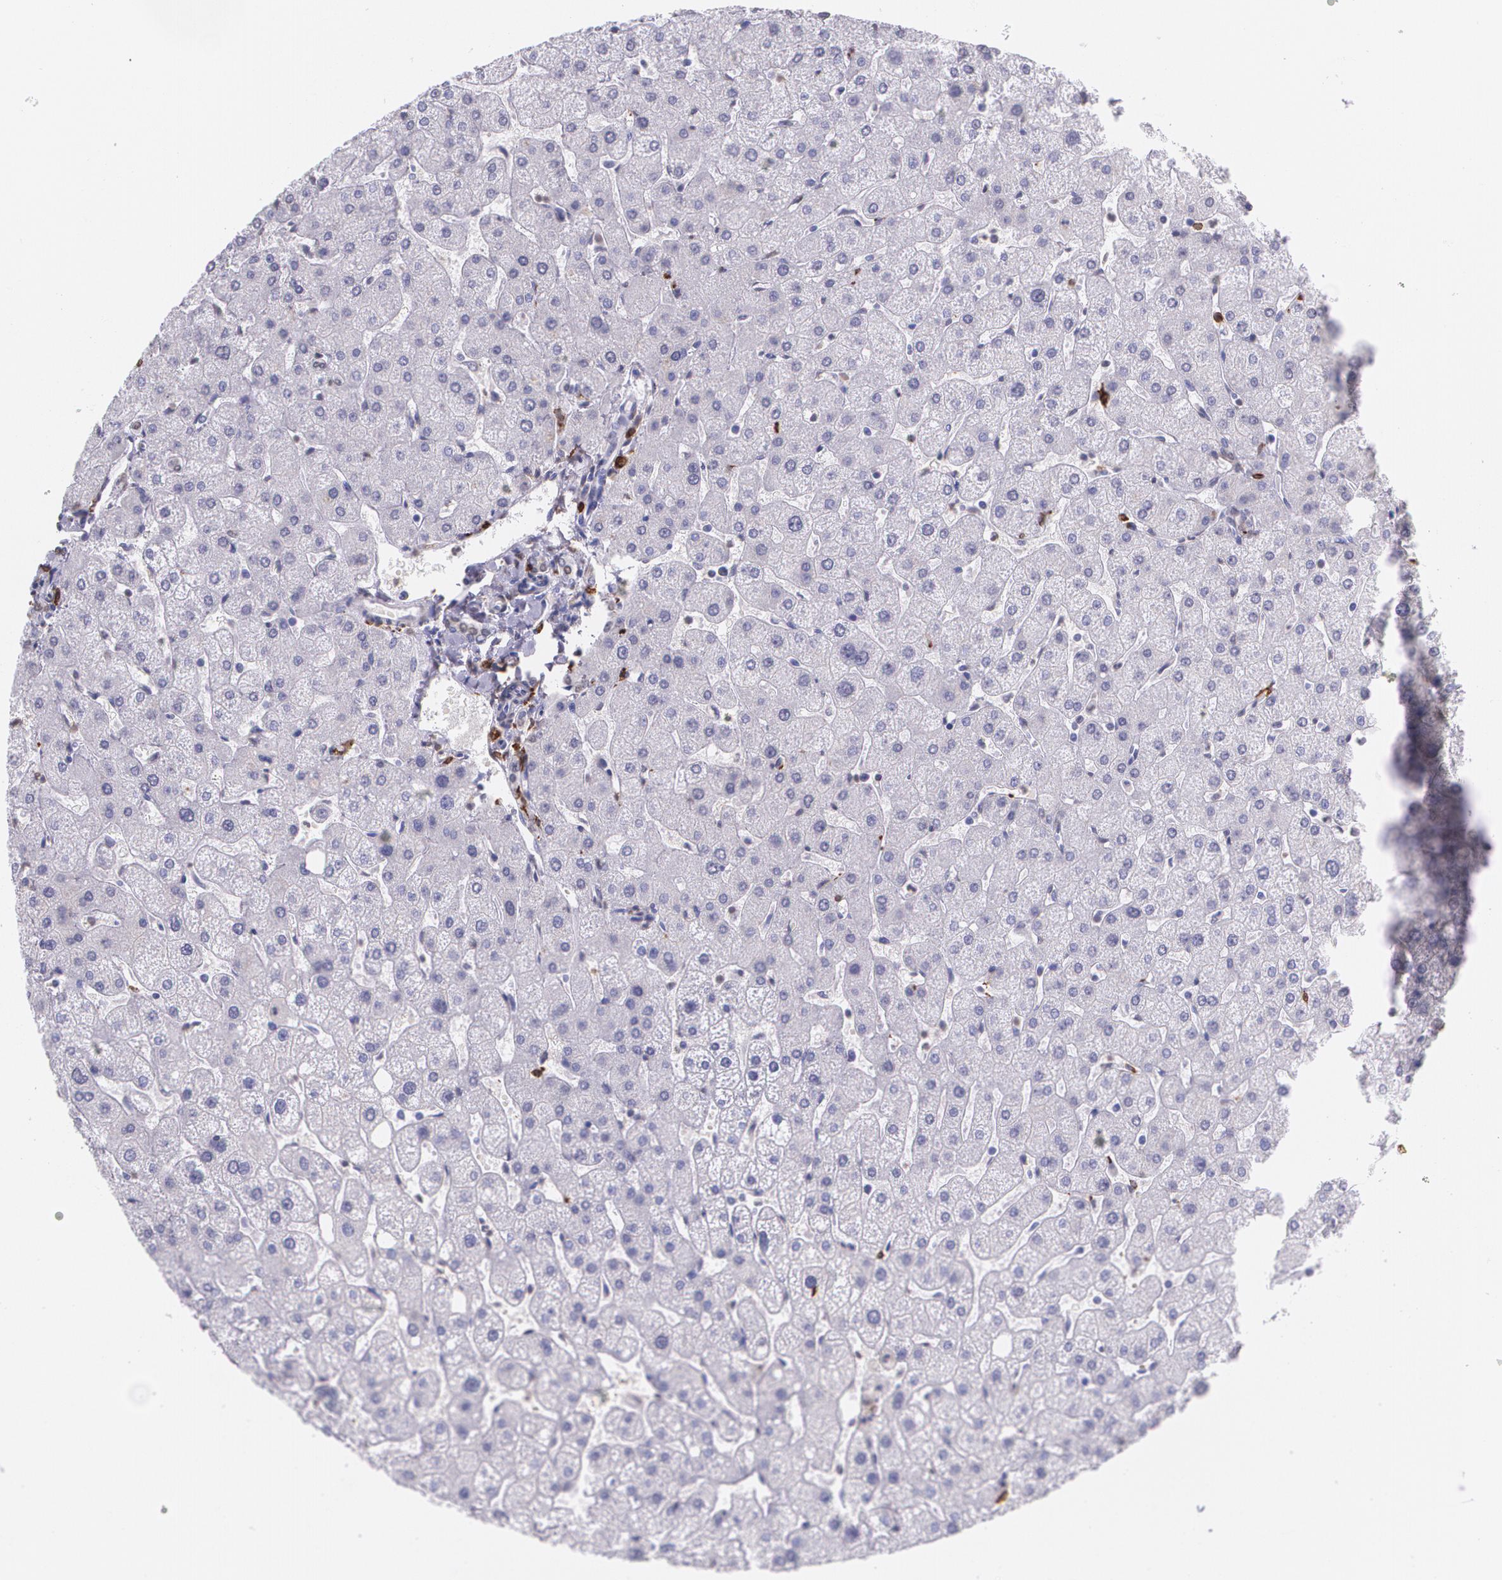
{"staining": {"intensity": "negative", "quantity": "none", "location": "none"}, "tissue": "liver", "cell_type": "Cholangiocytes", "image_type": "normal", "snomed": [{"axis": "morphology", "description": "Normal tissue, NOS"}, {"axis": "topography", "description": "Liver"}], "caption": "Cholangiocytes show no significant protein expression in benign liver. (DAB (3,3'-diaminobenzidine) immunohistochemistry, high magnification).", "gene": "RTN1", "patient": {"sex": "male", "age": 67}}